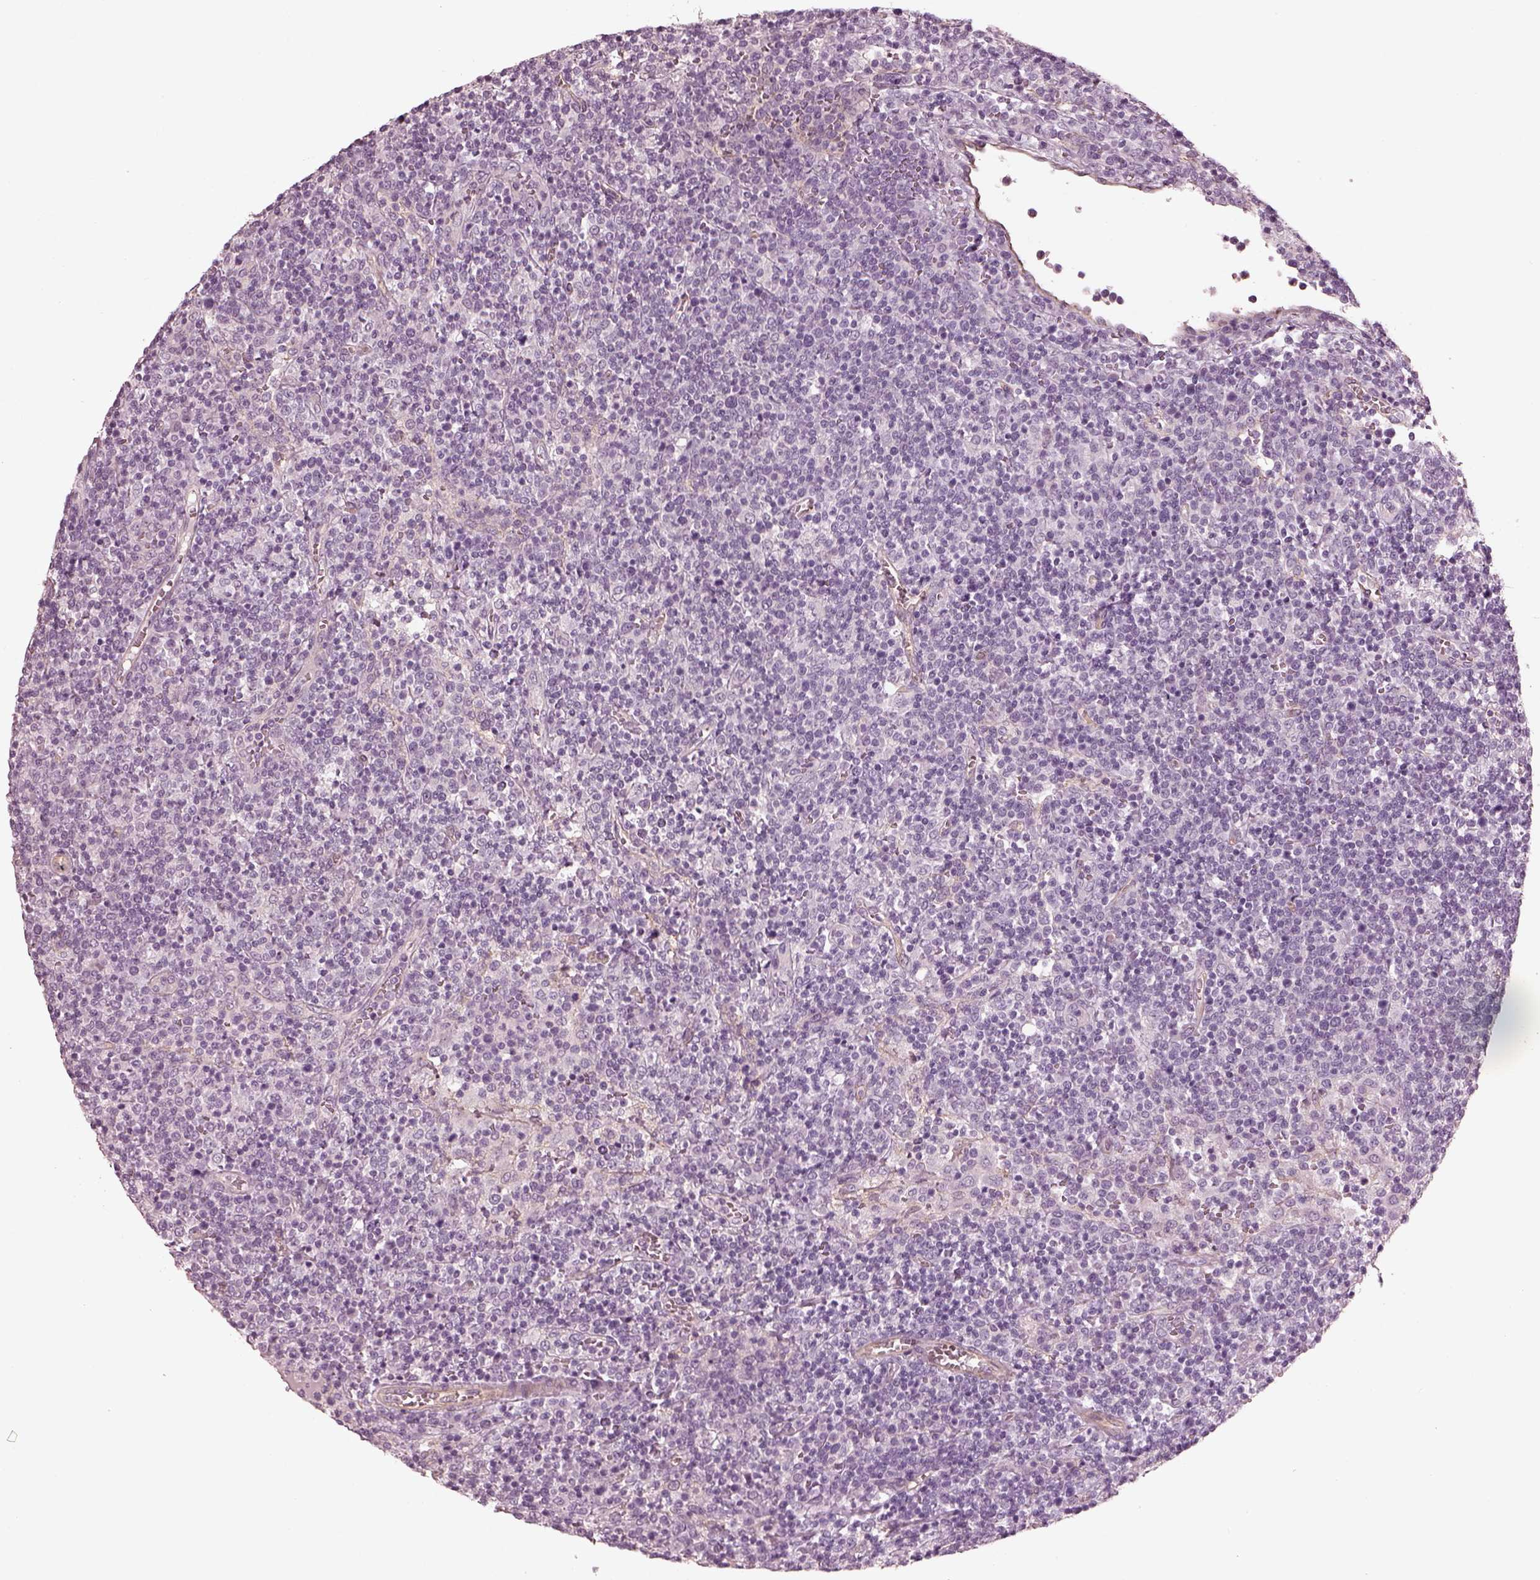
{"staining": {"intensity": "negative", "quantity": "none", "location": "none"}, "tissue": "lymphoma", "cell_type": "Tumor cells", "image_type": "cancer", "snomed": [{"axis": "morphology", "description": "Malignant lymphoma, non-Hodgkin's type, High grade"}, {"axis": "topography", "description": "Lymph node"}], "caption": "Immunohistochemistry (IHC) of high-grade malignant lymphoma, non-Hodgkin's type shows no staining in tumor cells.", "gene": "EIF4E1B", "patient": {"sex": "male", "age": 61}}